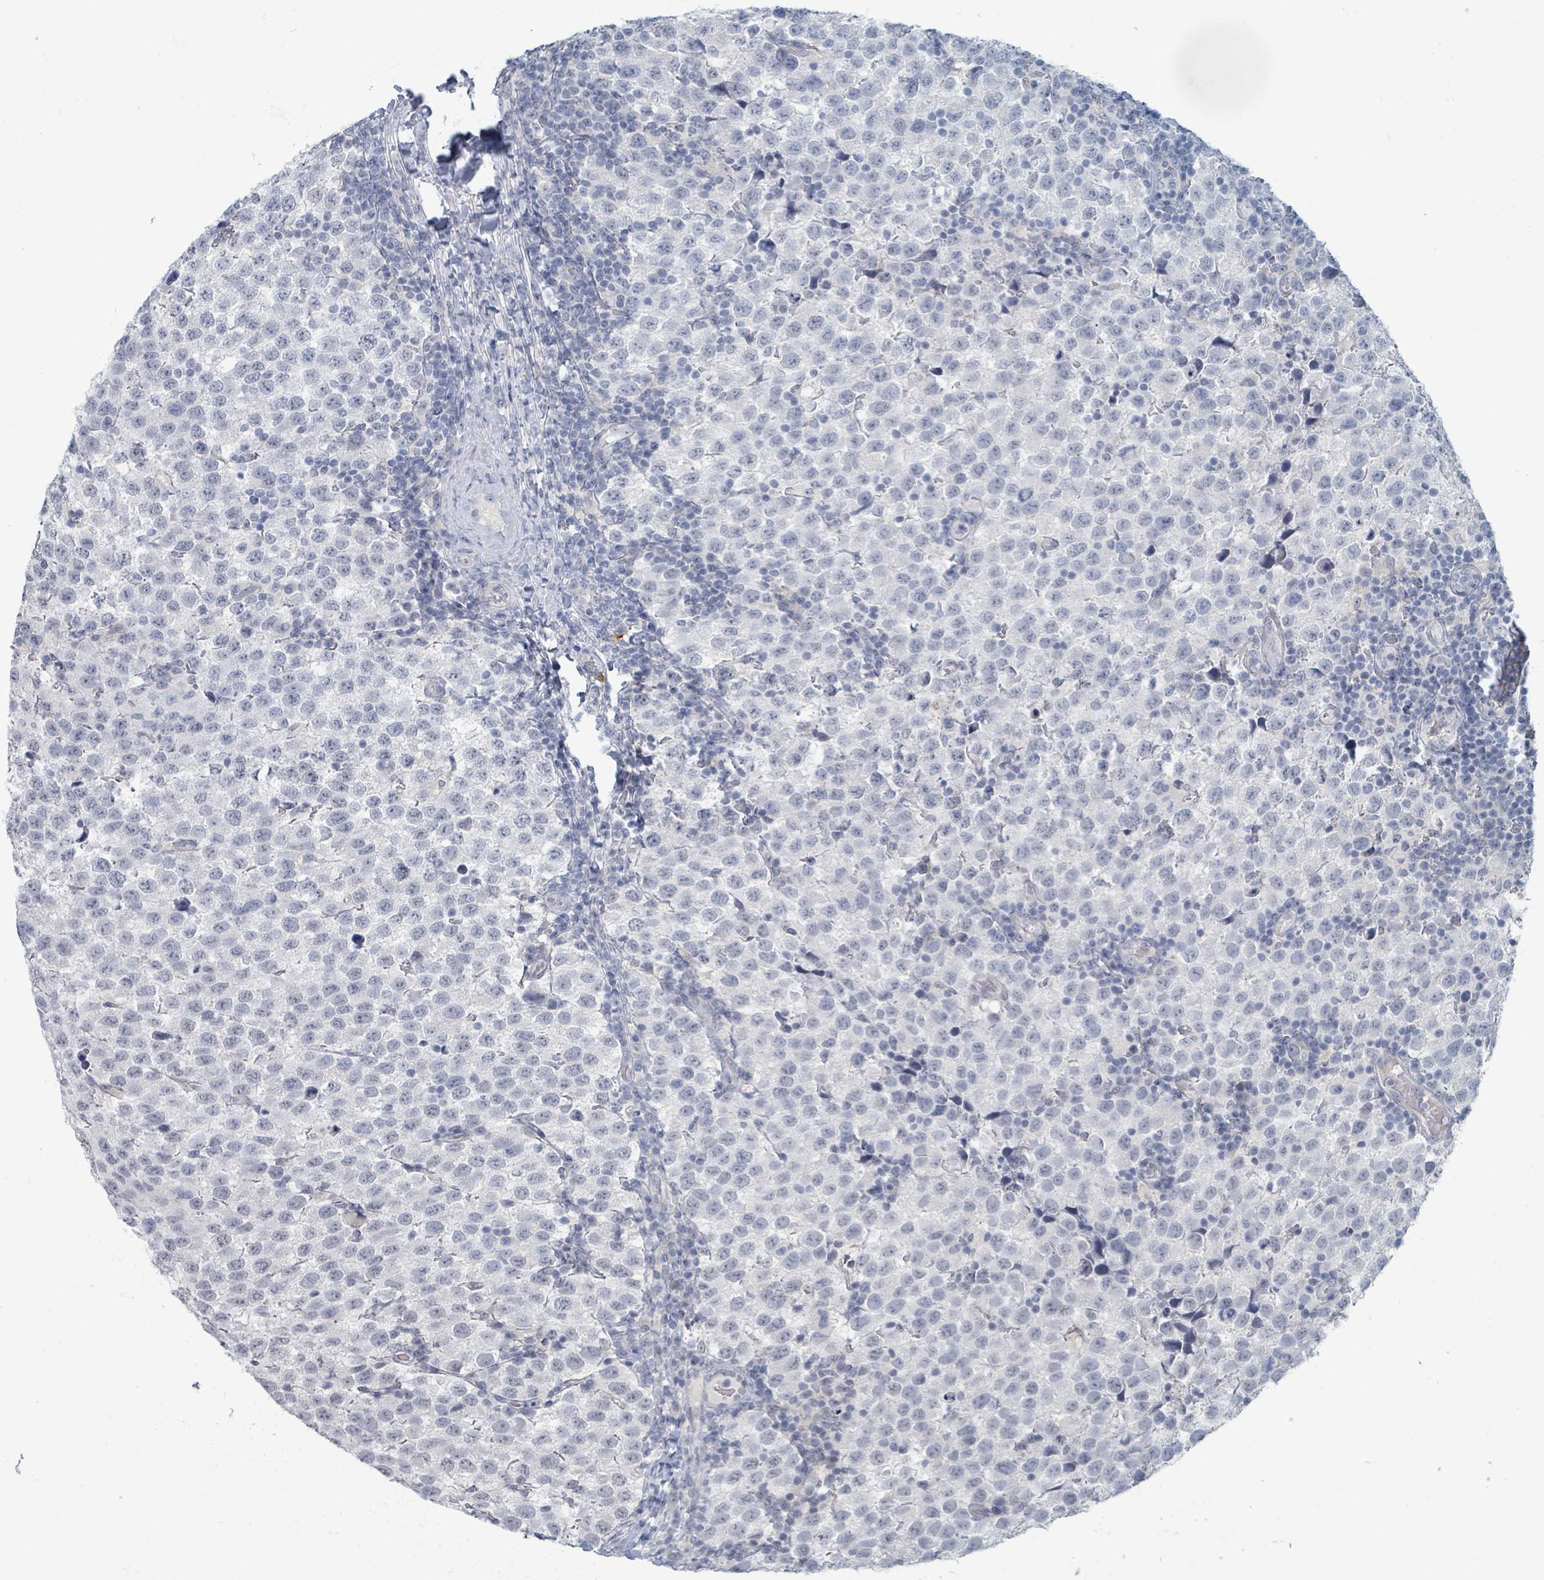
{"staining": {"intensity": "negative", "quantity": "none", "location": "none"}, "tissue": "testis cancer", "cell_type": "Tumor cells", "image_type": "cancer", "snomed": [{"axis": "morphology", "description": "Seminoma, NOS"}, {"axis": "topography", "description": "Testis"}], "caption": "There is no significant positivity in tumor cells of testis seminoma.", "gene": "WNT11", "patient": {"sex": "male", "age": 34}}